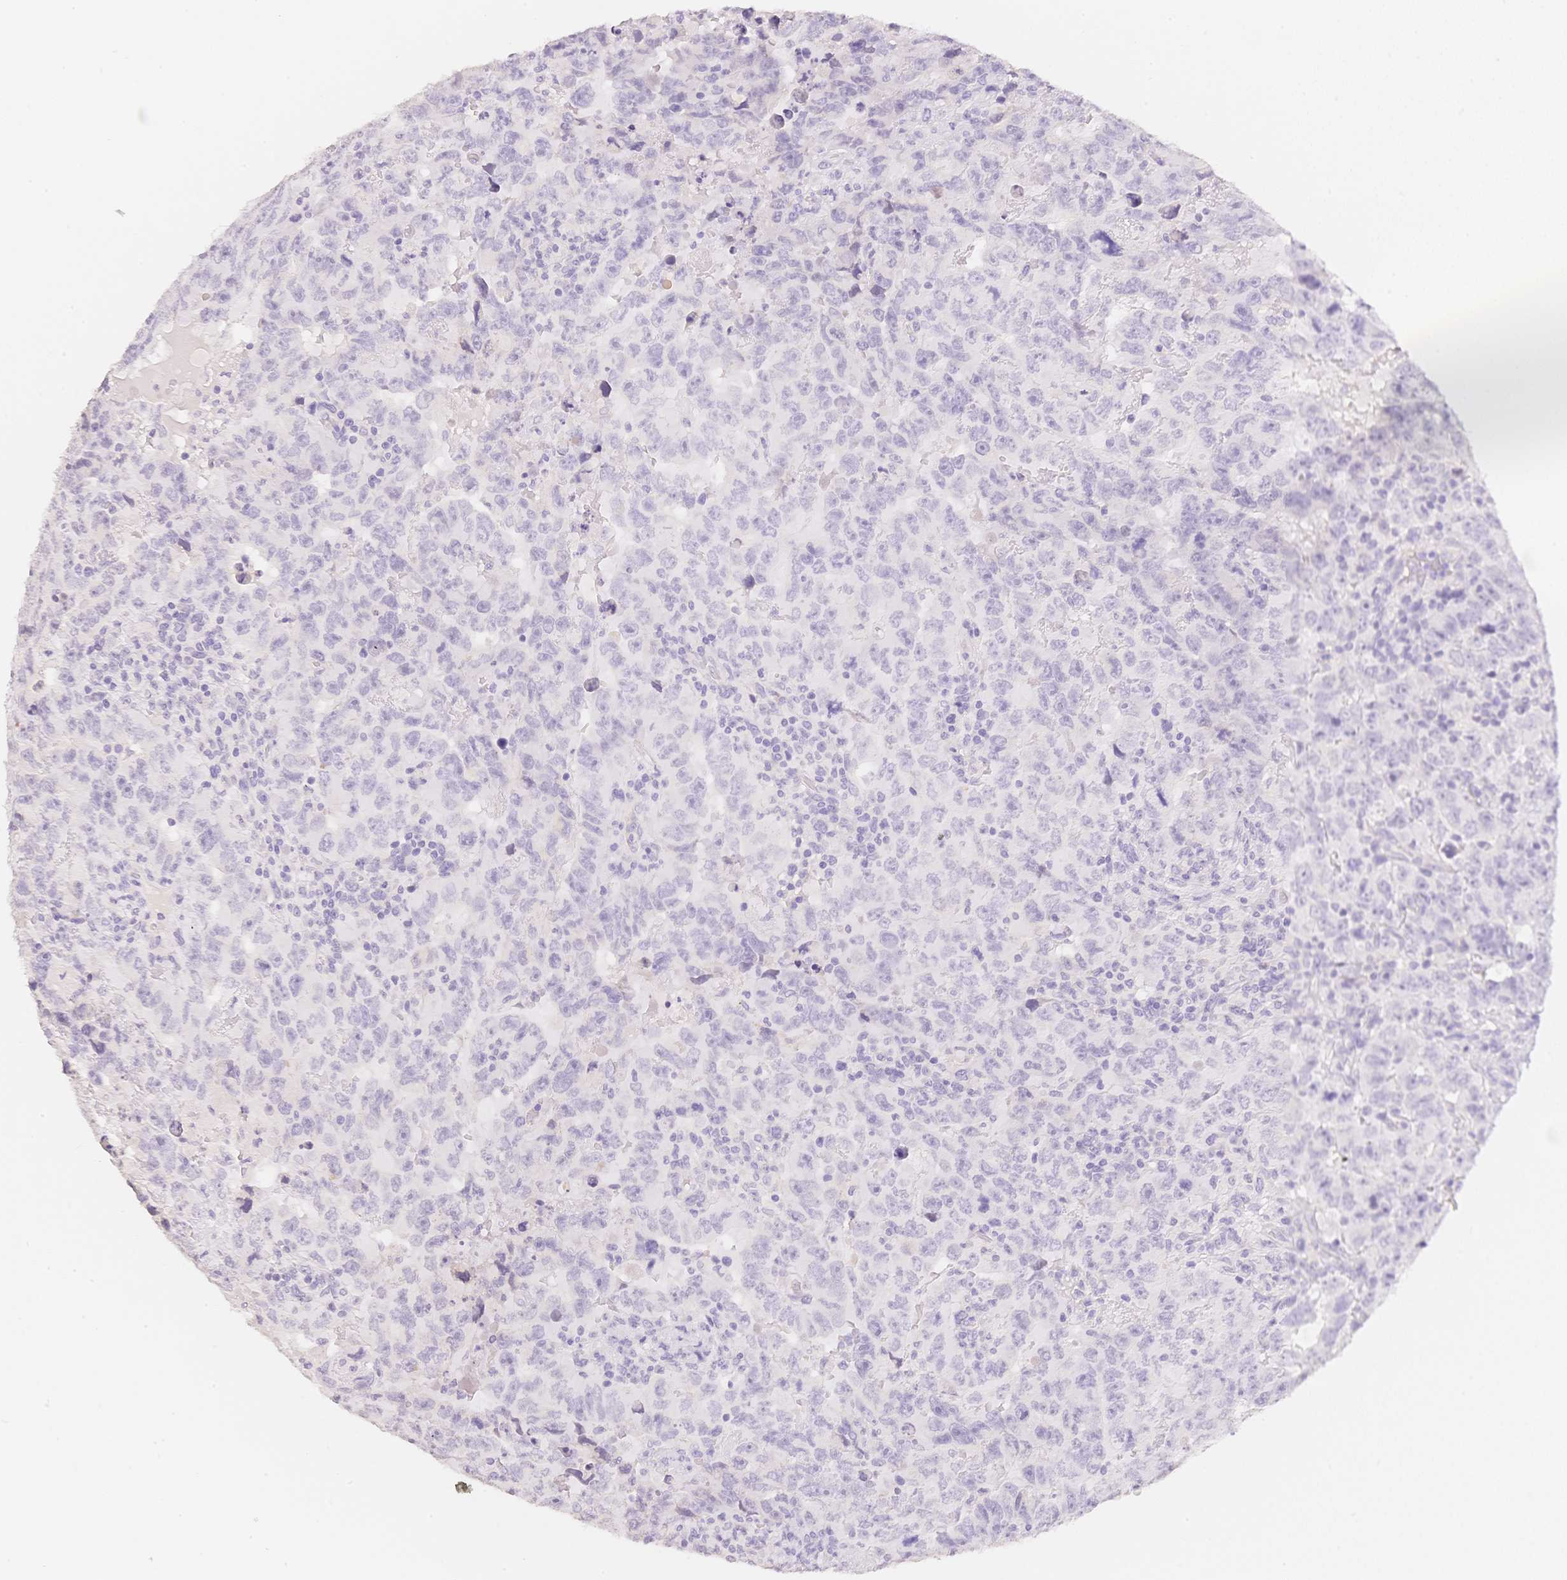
{"staining": {"intensity": "negative", "quantity": "none", "location": "none"}, "tissue": "testis cancer", "cell_type": "Tumor cells", "image_type": "cancer", "snomed": [{"axis": "morphology", "description": "Carcinoma, Embryonal, NOS"}, {"axis": "topography", "description": "Testis"}], "caption": "Protein analysis of testis cancer (embryonal carcinoma) displays no significant positivity in tumor cells.", "gene": "HCRTR2", "patient": {"sex": "male", "age": 24}}